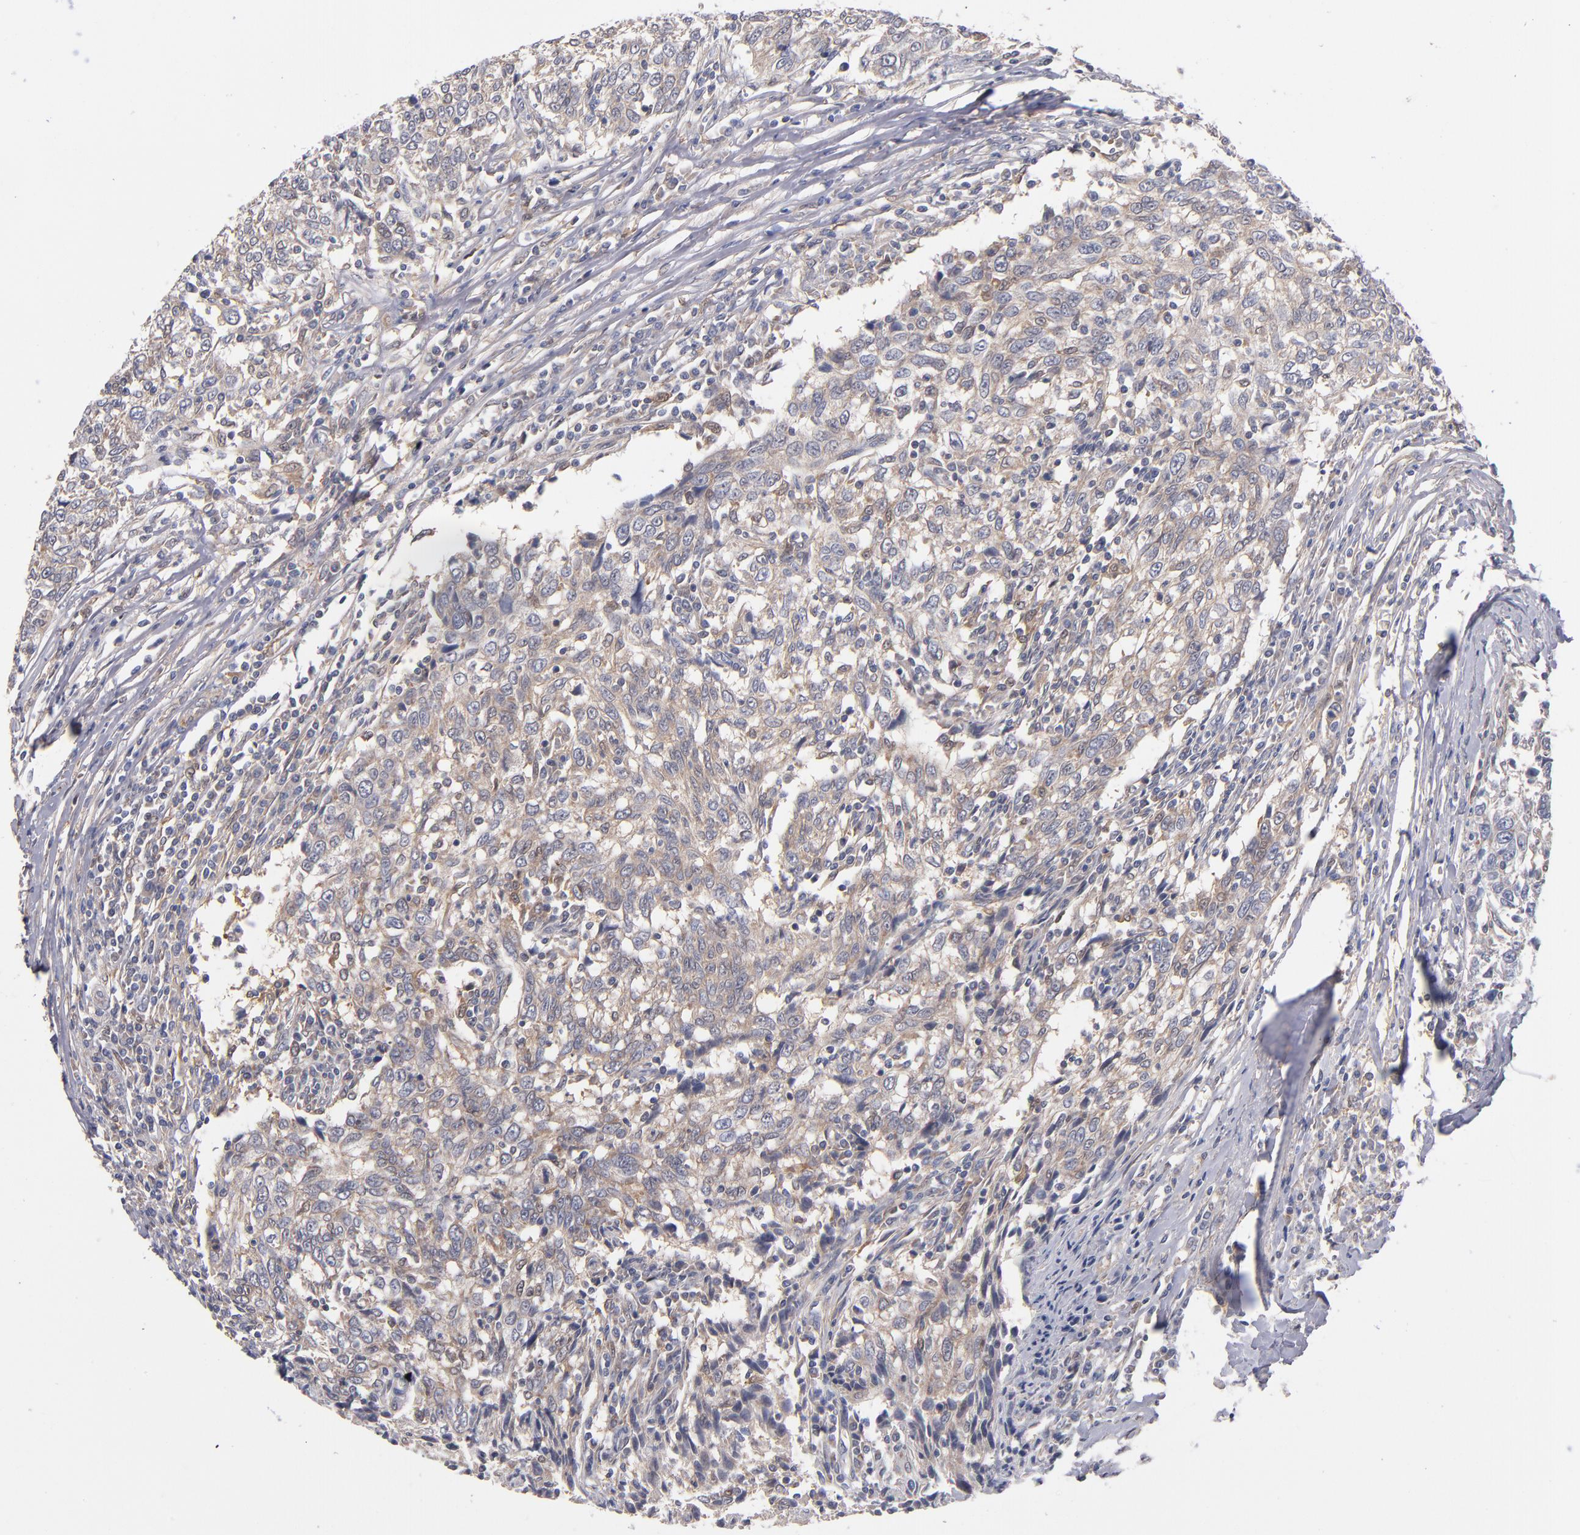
{"staining": {"intensity": "weak", "quantity": ">75%", "location": "cytoplasmic/membranous"}, "tissue": "breast cancer", "cell_type": "Tumor cells", "image_type": "cancer", "snomed": [{"axis": "morphology", "description": "Duct carcinoma"}, {"axis": "topography", "description": "Breast"}], "caption": "Brown immunohistochemical staining in human breast intraductal carcinoma exhibits weak cytoplasmic/membranous expression in about >75% of tumor cells.", "gene": "GMFG", "patient": {"sex": "female", "age": 50}}